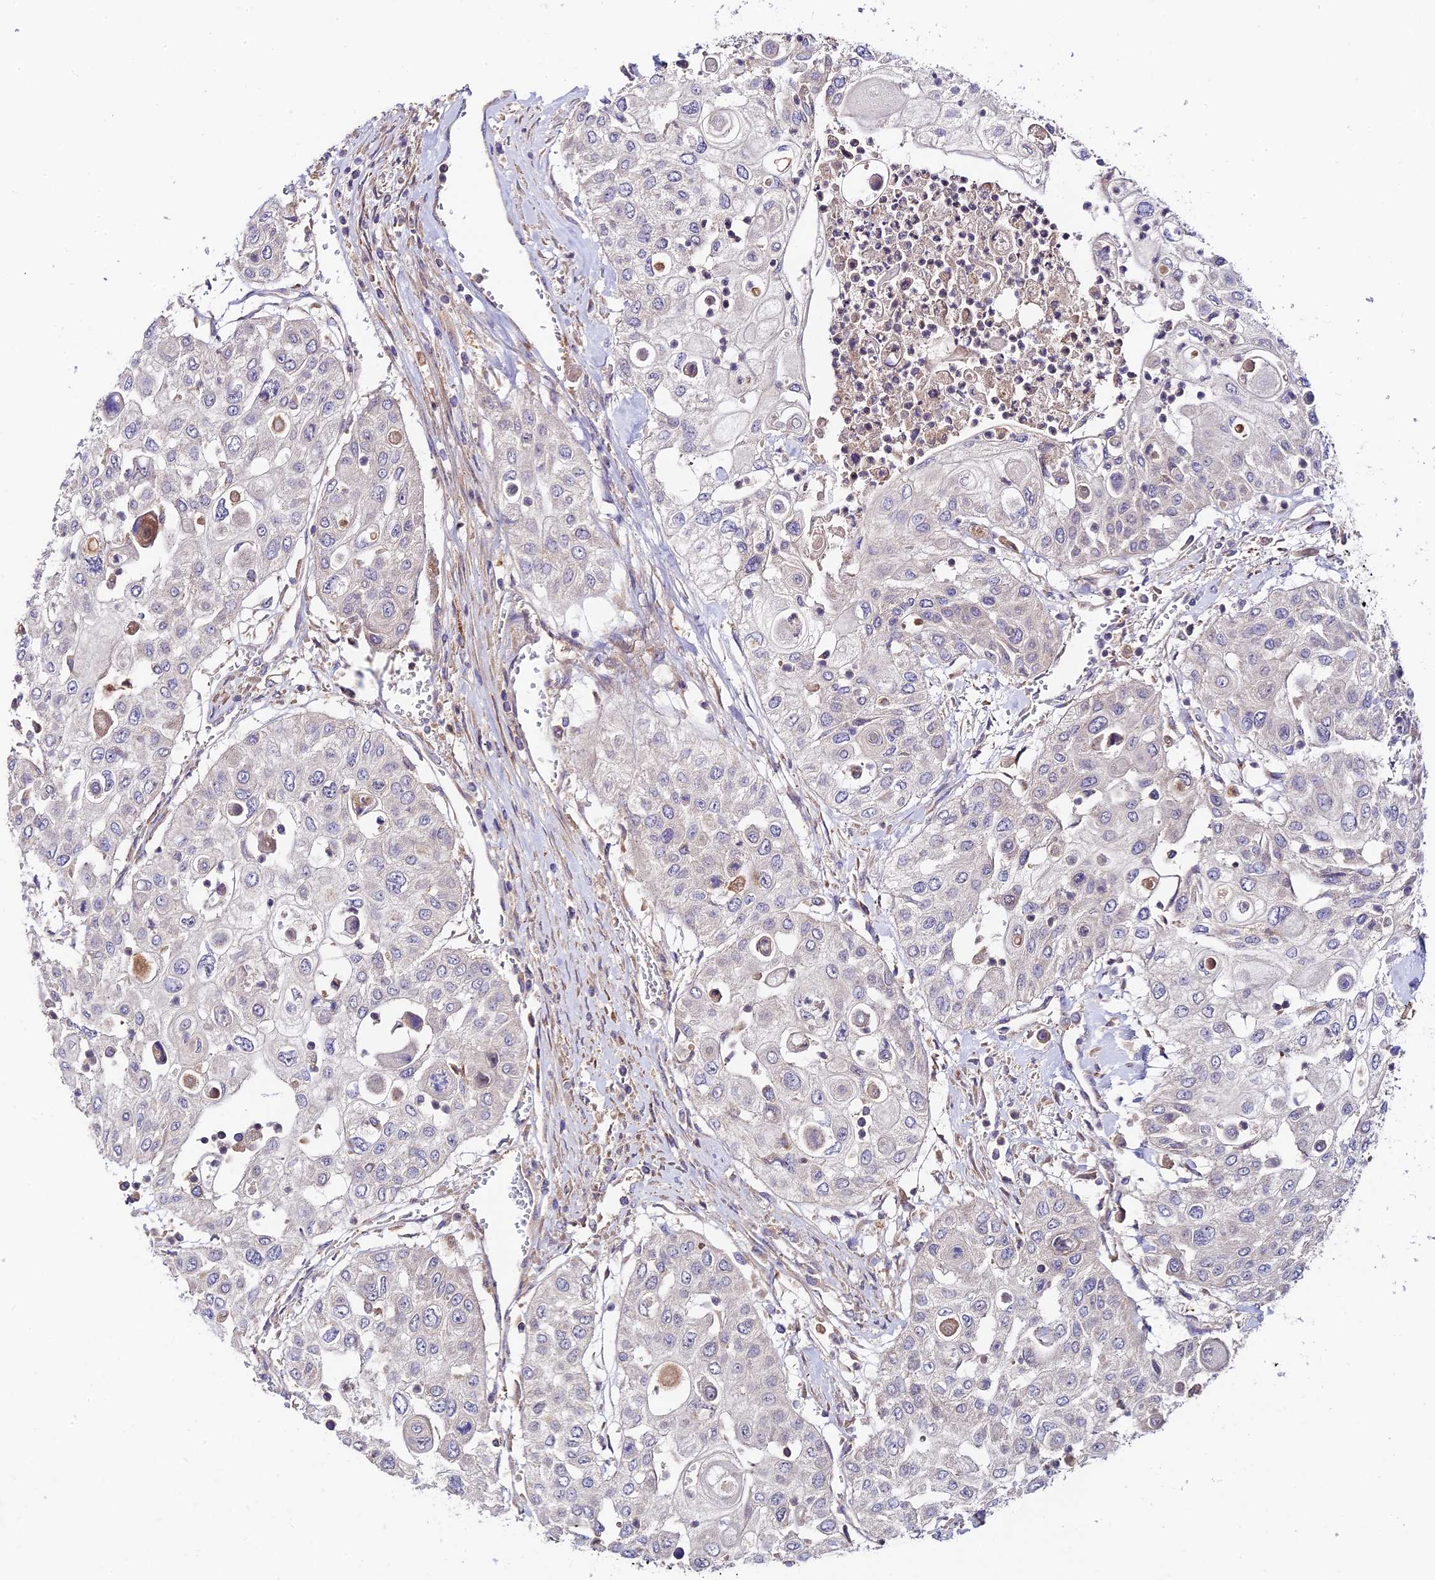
{"staining": {"intensity": "negative", "quantity": "none", "location": "none"}, "tissue": "urothelial cancer", "cell_type": "Tumor cells", "image_type": "cancer", "snomed": [{"axis": "morphology", "description": "Urothelial carcinoma, High grade"}, {"axis": "topography", "description": "Urinary bladder"}], "caption": "High power microscopy photomicrograph of an IHC histopathology image of high-grade urothelial carcinoma, revealing no significant expression in tumor cells. (DAB immunohistochemistry visualized using brightfield microscopy, high magnification).", "gene": "C3orf20", "patient": {"sex": "female", "age": 79}}